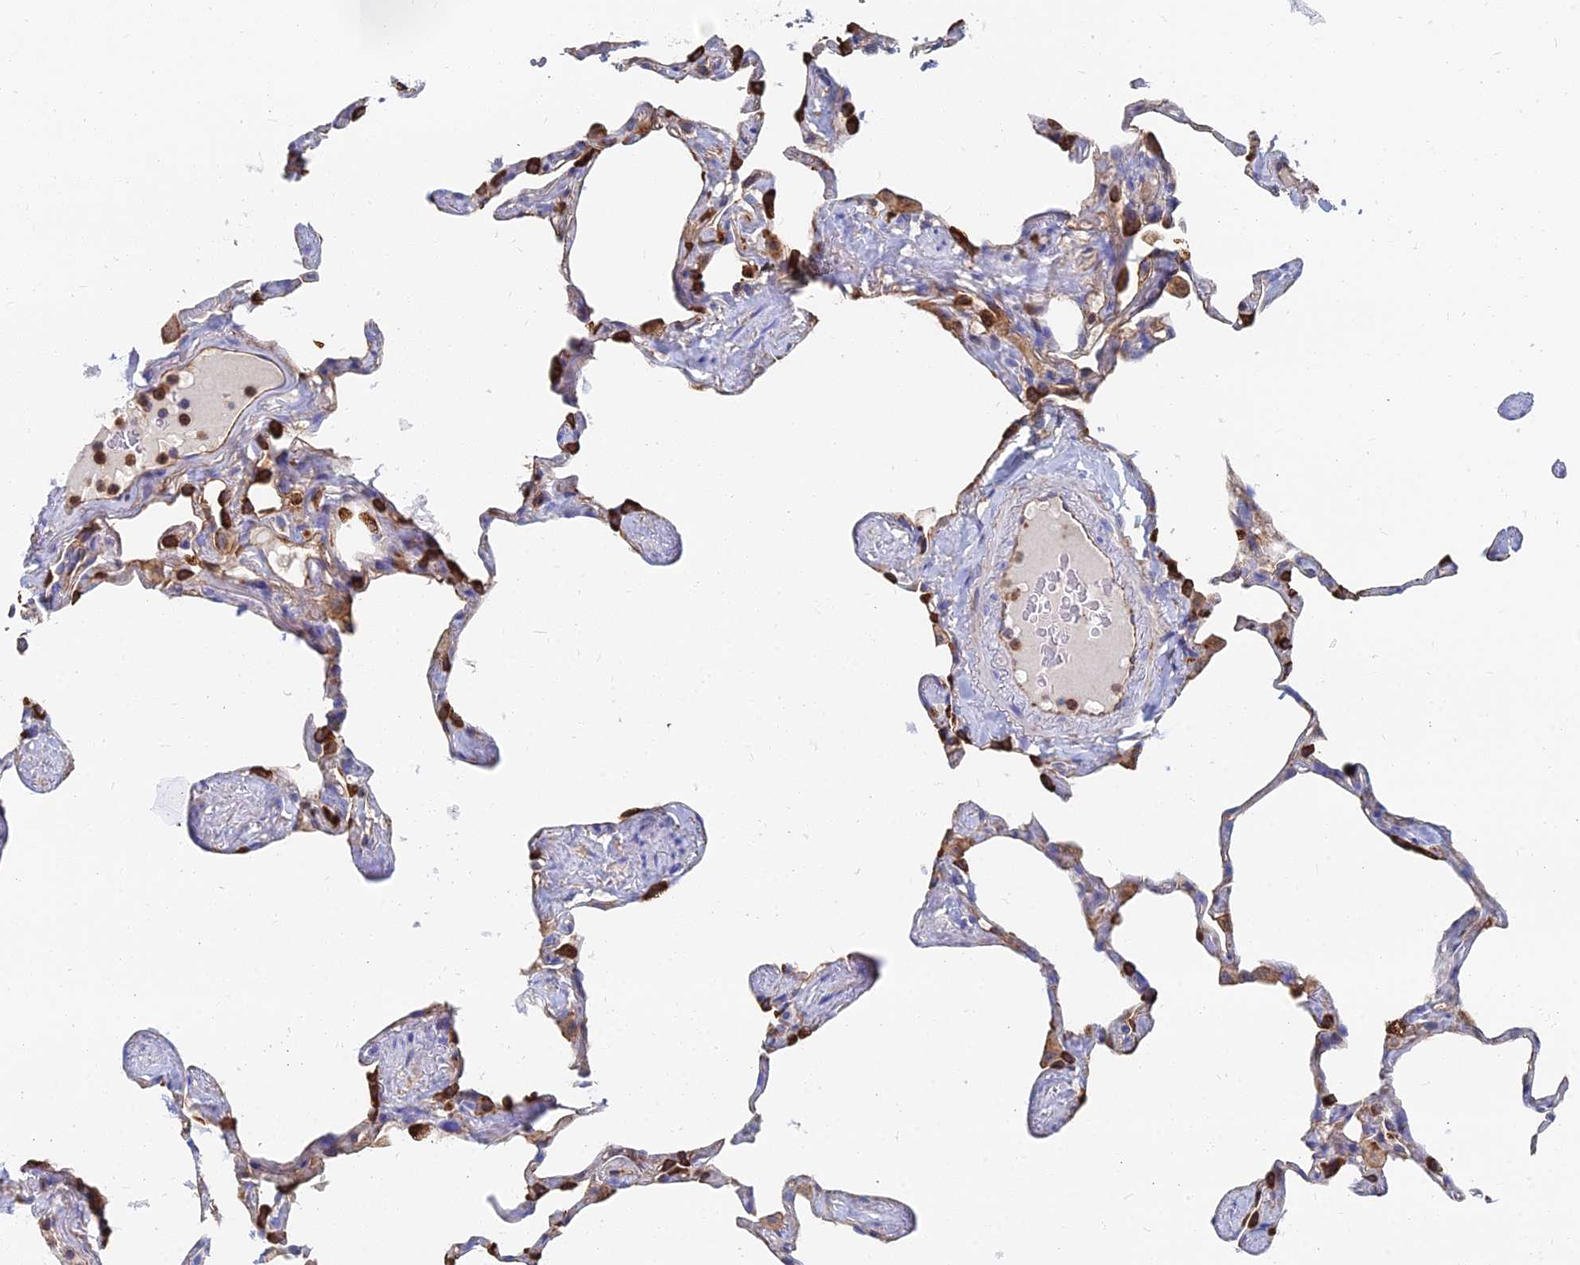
{"staining": {"intensity": "strong", "quantity": "25%-75%", "location": "cytoplasmic/membranous"}, "tissue": "lung", "cell_type": "Alveolar cells", "image_type": "normal", "snomed": [{"axis": "morphology", "description": "Normal tissue, NOS"}, {"axis": "topography", "description": "Lung"}], "caption": "The histopathology image displays staining of normal lung, revealing strong cytoplasmic/membranous protein staining (brown color) within alveolar cells. Ihc stains the protein of interest in brown and the nuclei are stained blue.", "gene": "FFAR3", "patient": {"sex": "male", "age": 65}}